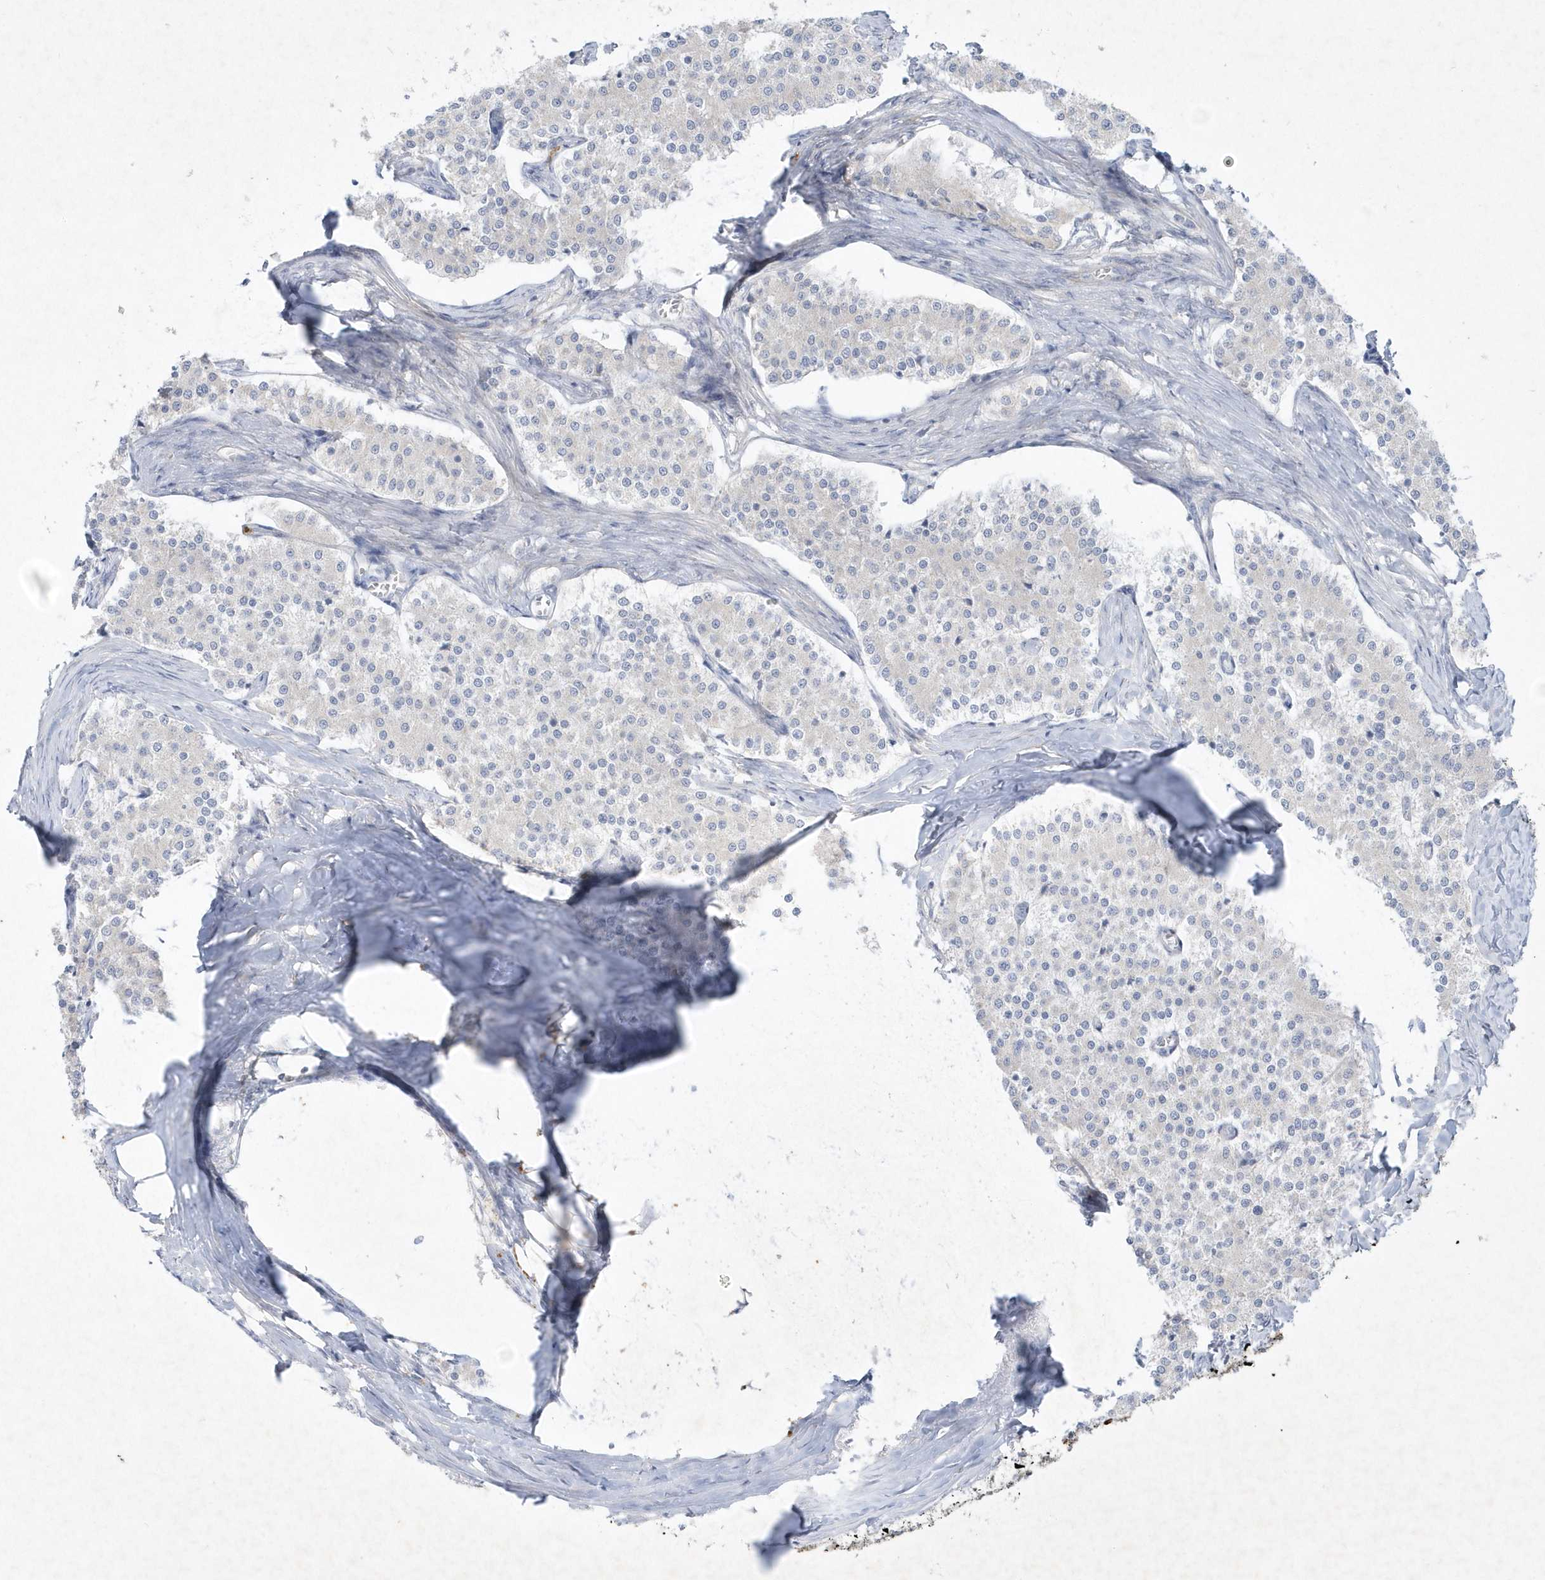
{"staining": {"intensity": "negative", "quantity": "none", "location": "none"}, "tissue": "carcinoid", "cell_type": "Tumor cells", "image_type": "cancer", "snomed": [{"axis": "morphology", "description": "Carcinoid, malignant, NOS"}, {"axis": "topography", "description": "Colon"}], "caption": "This is an IHC image of carcinoid. There is no expression in tumor cells.", "gene": "LARS1", "patient": {"sex": "female", "age": 52}}